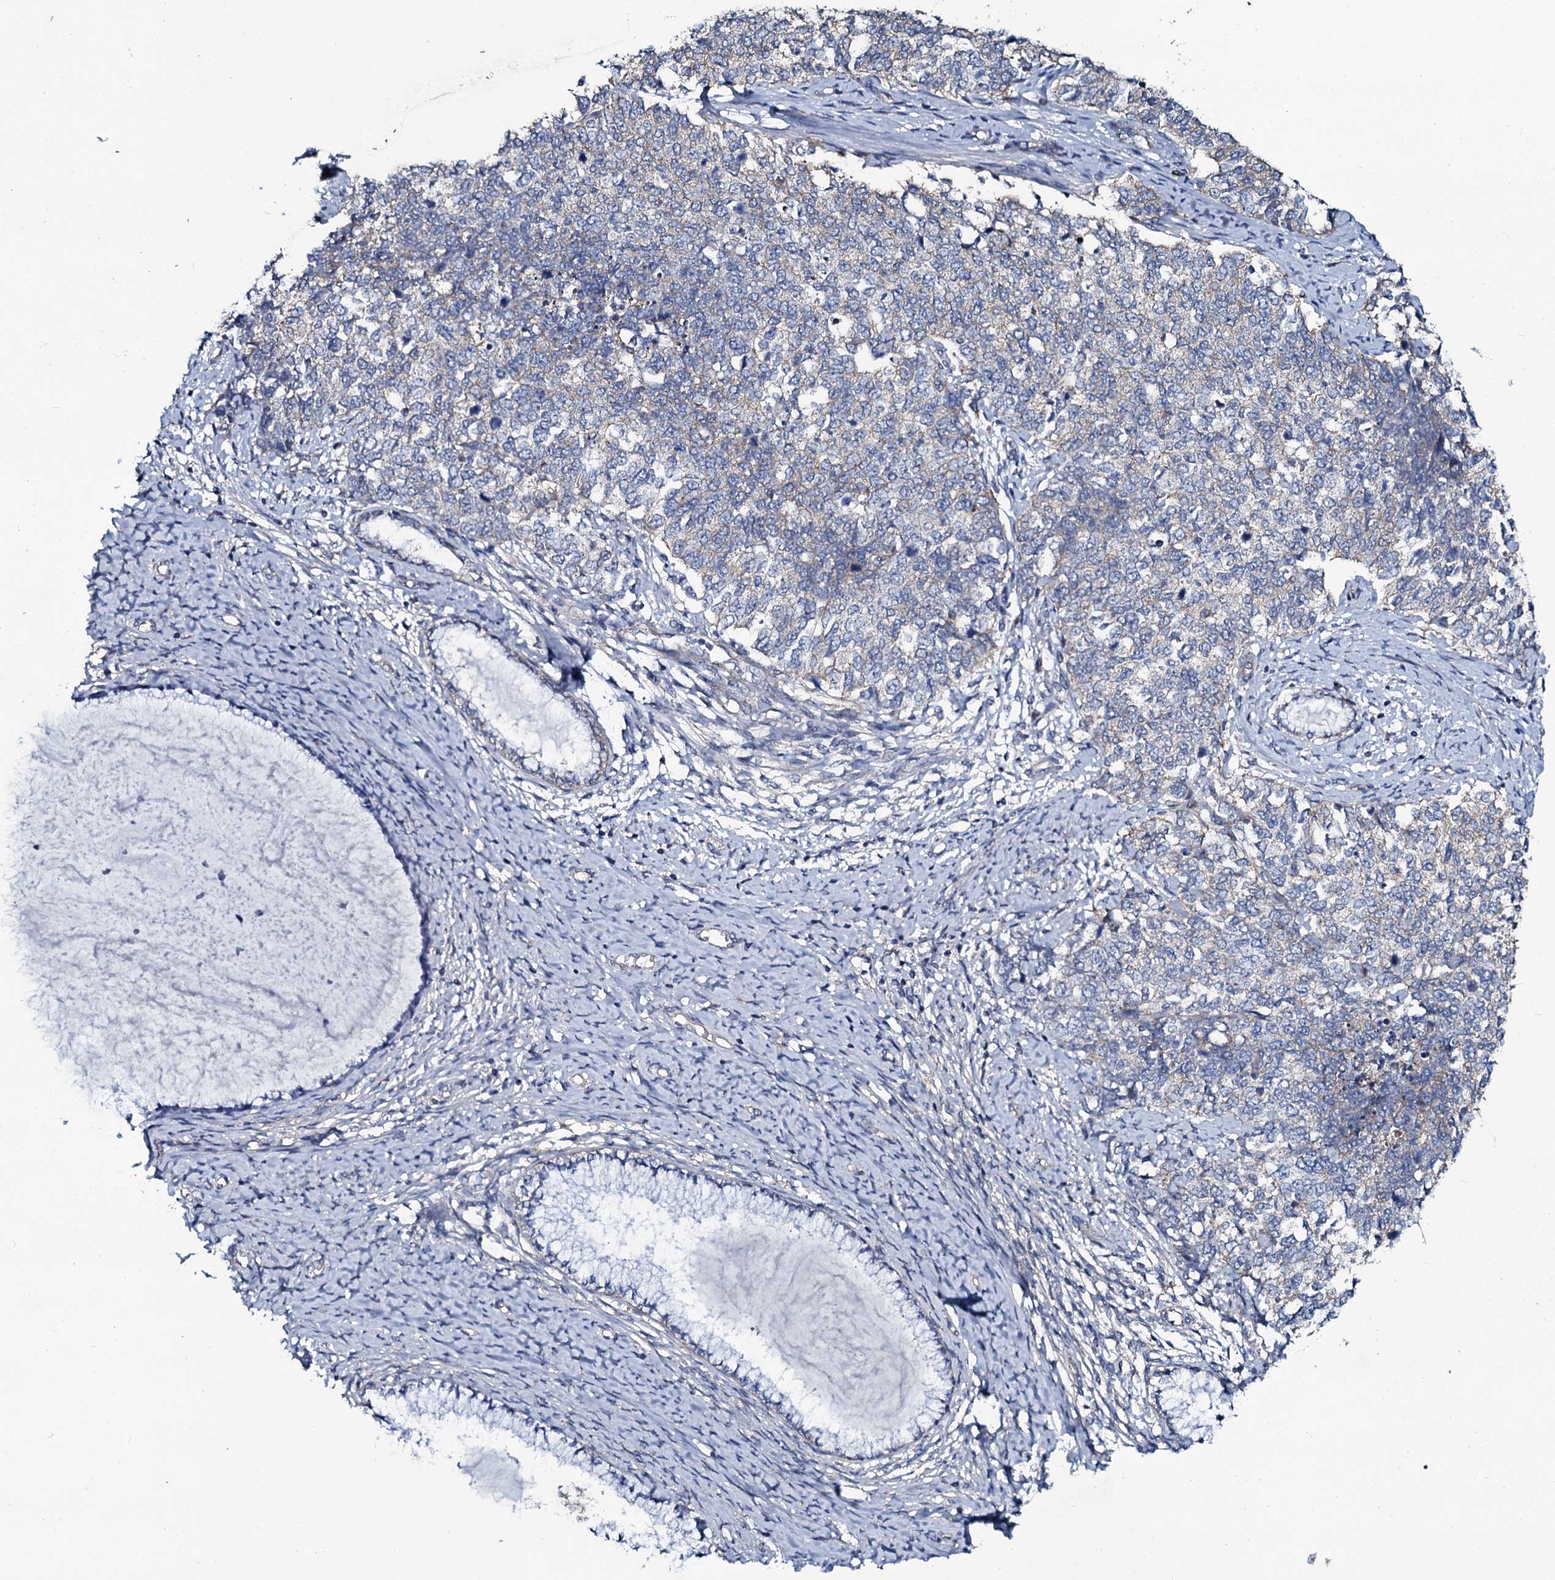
{"staining": {"intensity": "weak", "quantity": "<25%", "location": "cytoplasmic/membranous"}, "tissue": "cervical cancer", "cell_type": "Tumor cells", "image_type": "cancer", "snomed": [{"axis": "morphology", "description": "Squamous cell carcinoma, NOS"}, {"axis": "topography", "description": "Cervix"}], "caption": "Immunohistochemical staining of human squamous cell carcinoma (cervical) demonstrates no significant positivity in tumor cells. (DAB (3,3'-diaminobenzidine) IHC visualized using brightfield microscopy, high magnification).", "gene": "USPL1", "patient": {"sex": "female", "age": 63}}